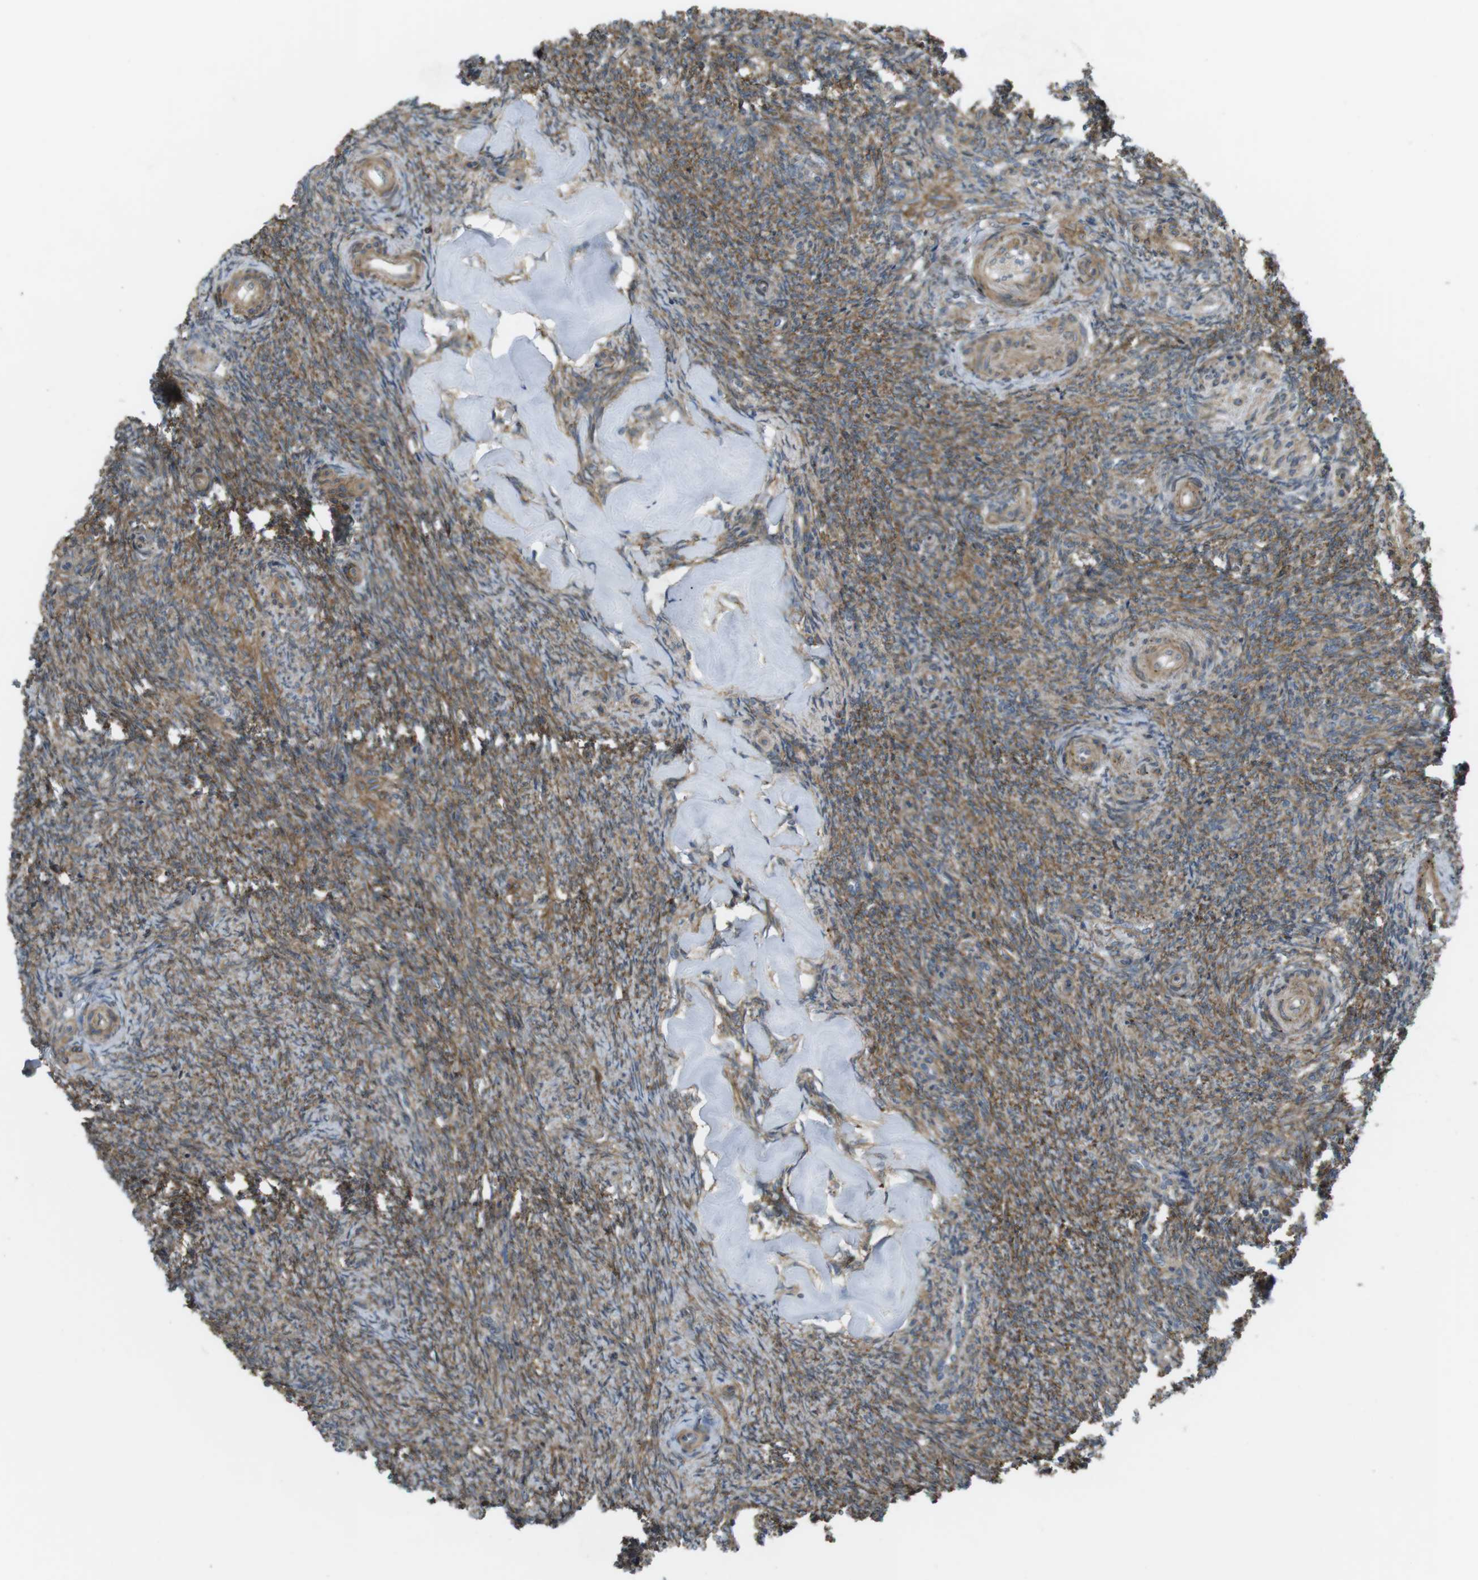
{"staining": {"intensity": "moderate", "quantity": ">75%", "location": "cytoplasmic/membranous"}, "tissue": "ovary", "cell_type": "Follicle cells", "image_type": "normal", "snomed": [{"axis": "morphology", "description": "Normal tissue, NOS"}, {"axis": "topography", "description": "Ovary"}], "caption": "Protein expression analysis of normal human ovary reveals moderate cytoplasmic/membranous positivity in approximately >75% of follicle cells. Ihc stains the protein in brown and the nuclei are stained blue.", "gene": "KANK2", "patient": {"sex": "female", "age": 41}}